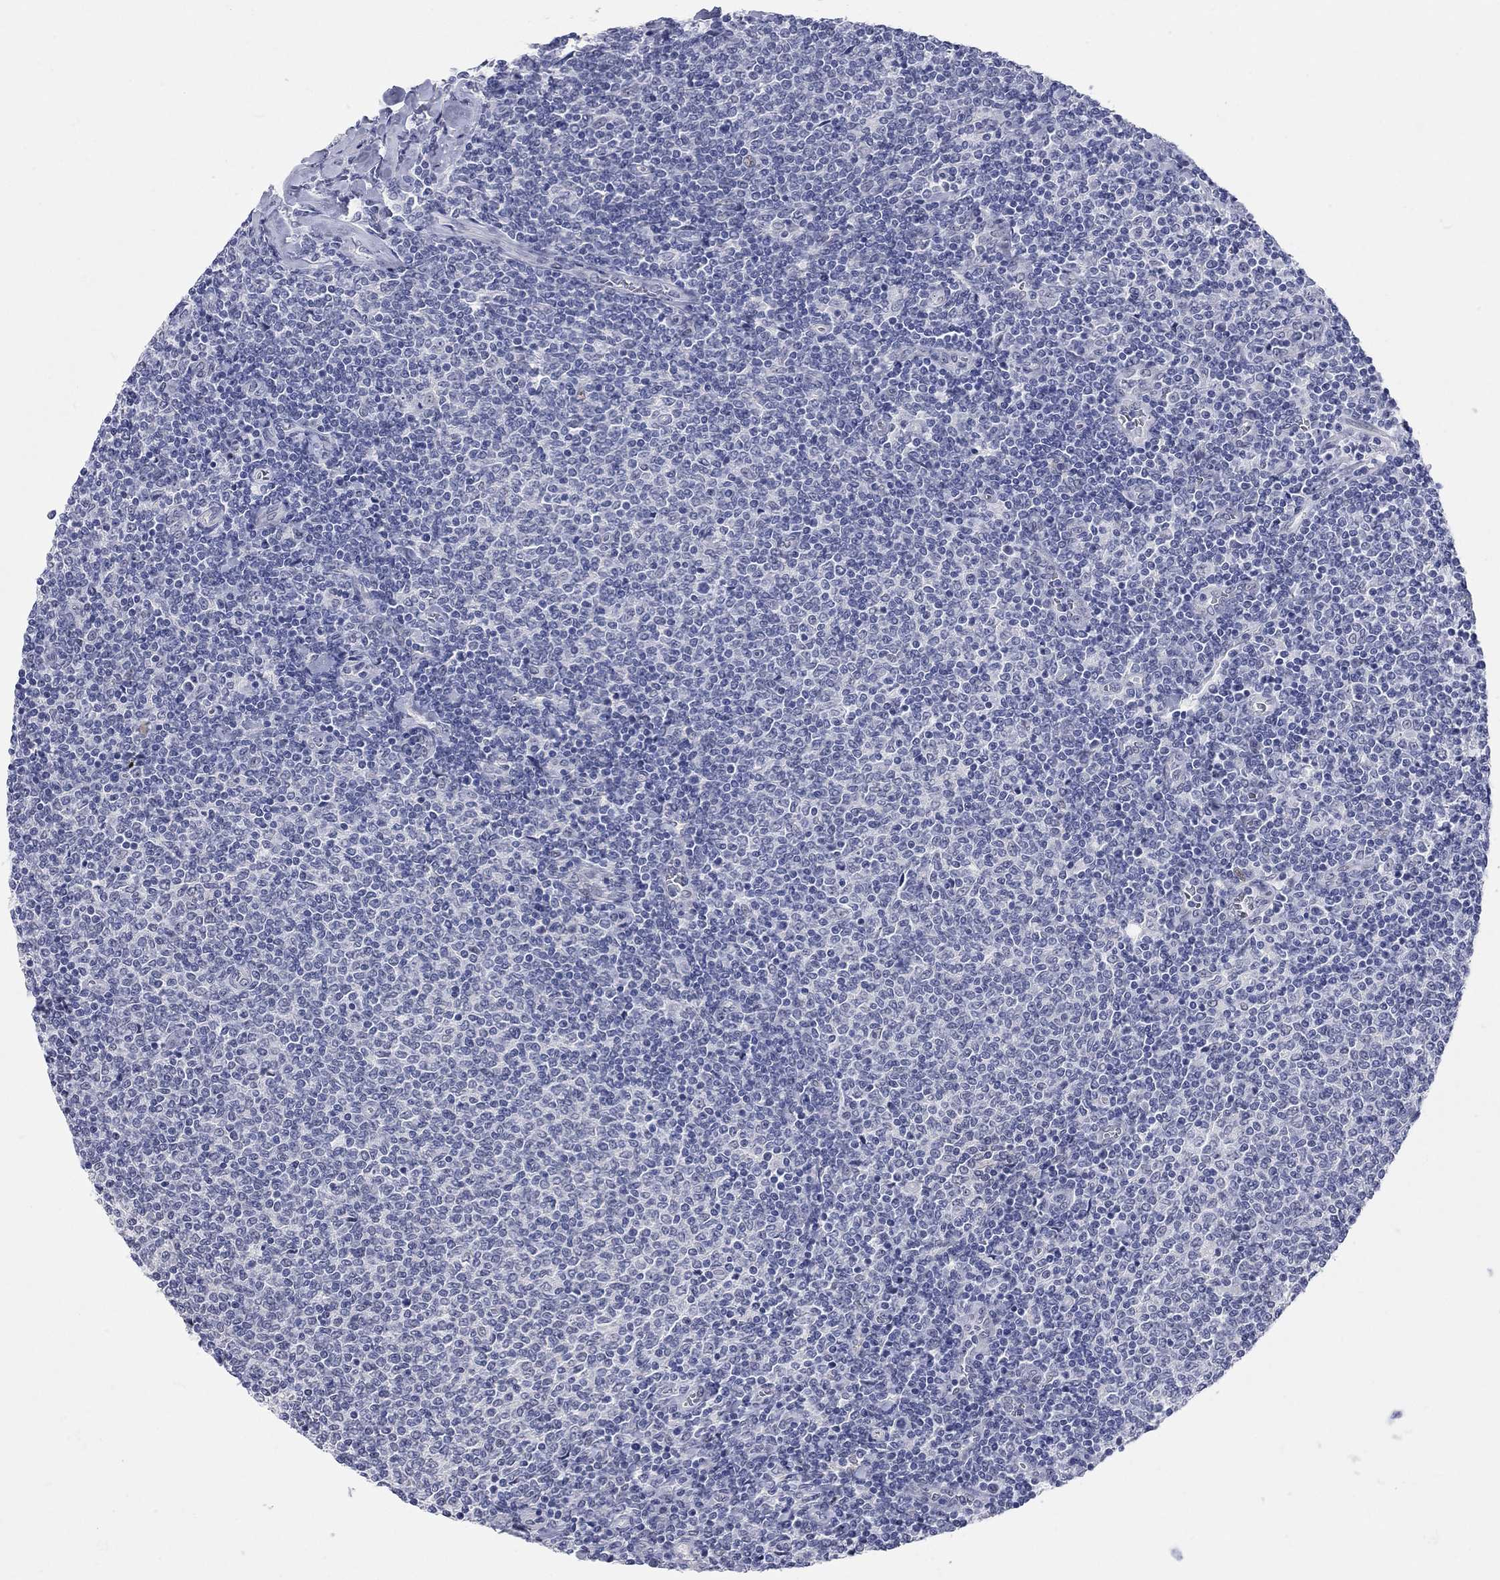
{"staining": {"intensity": "negative", "quantity": "none", "location": "none"}, "tissue": "lymphoma", "cell_type": "Tumor cells", "image_type": "cancer", "snomed": [{"axis": "morphology", "description": "Malignant lymphoma, non-Hodgkin's type, Low grade"}, {"axis": "topography", "description": "Lymph node"}], "caption": "Tumor cells are negative for brown protein staining in low-grade malignant lymphoma, non-Hodgkin's type.", "gene": "WASF3", "patient": {"sex": "male", "age": 52}}